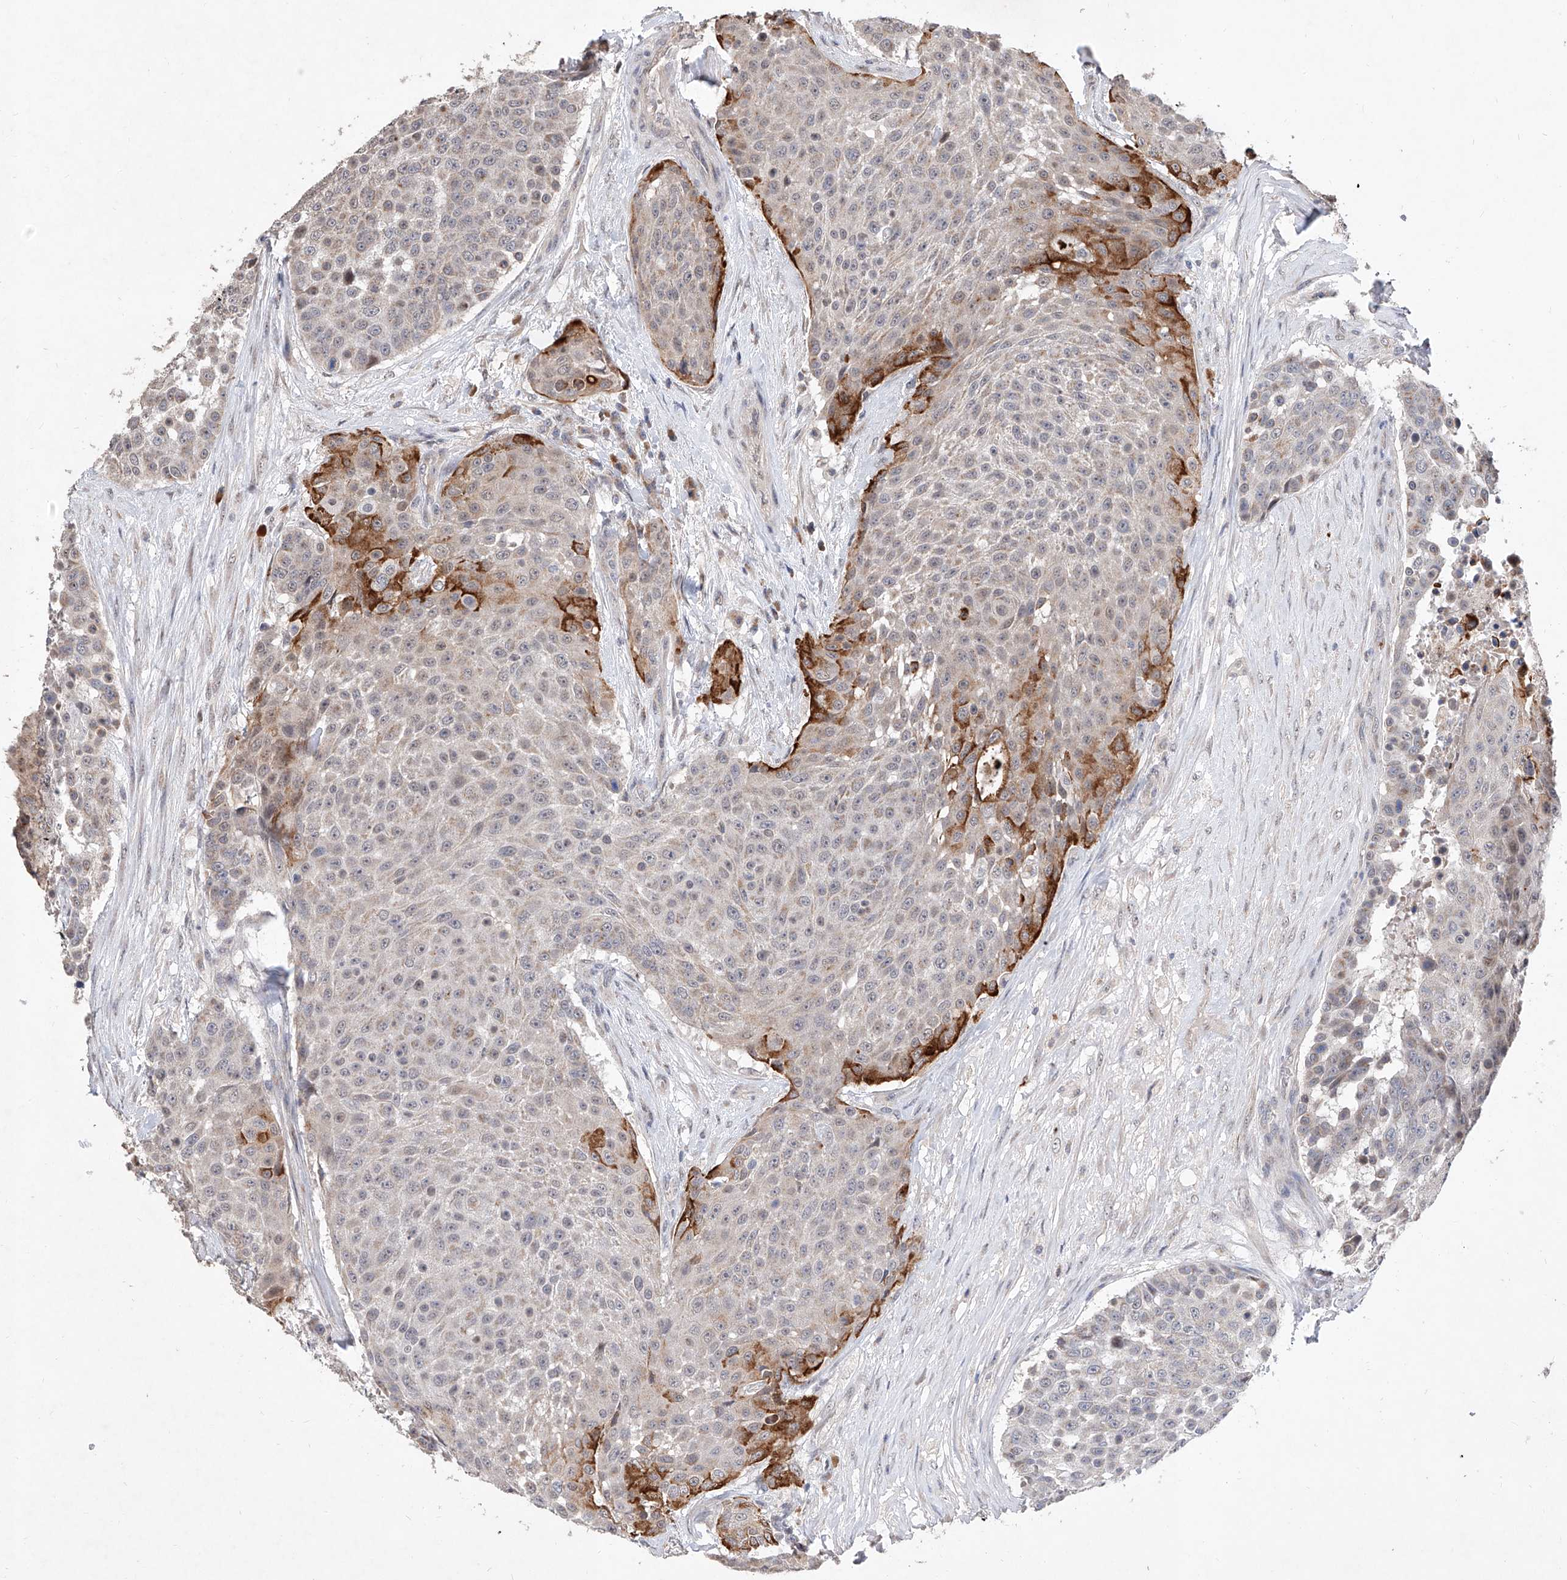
{"staining": {"intensity": "strong", "quantity": "<25%", "location": "cytoplasmic/membranous"}, "tissue": "urothelial cancer", "cell_type": "Tumor cells", "image_type": "cancer", "snomed": [{"axis": "morphology", "description": "Urothelial carcinoma, High grade"}, {"axis": "topography", "description": "Urinary bladder"}], "caption": "An immunohistochemistry histopathology image of tumor tissue is shown. Protein staining in brown shows strong cytoplasmic/membranous positivity in urothelial carcinoma (high-grade) within tumor cells. (DAB IHC with brightfield microscopy, high magnification).", "gene": "MFSD4B", "patient": {"sex": "female", "age": 63}}